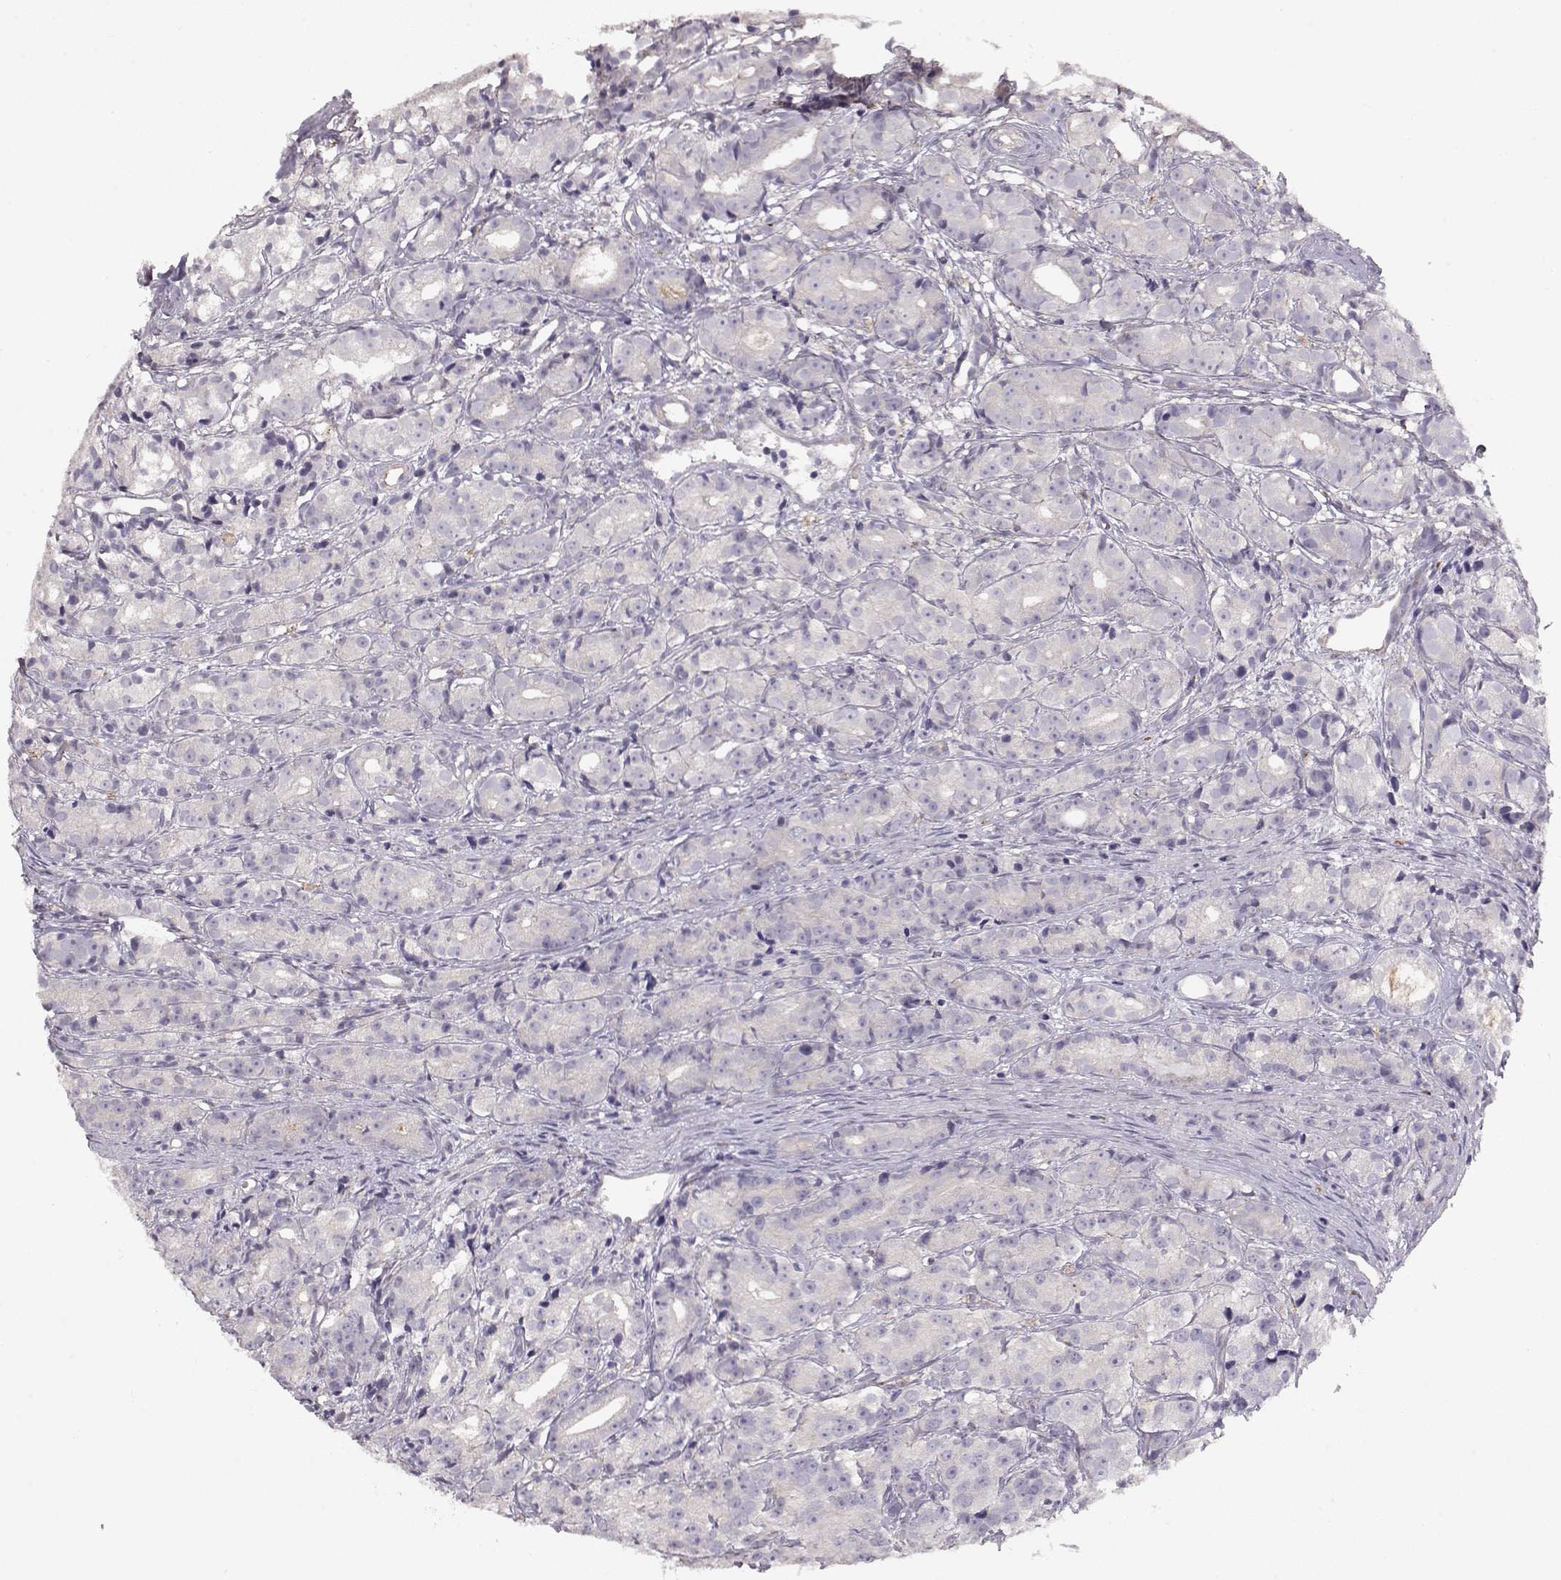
{"staining": {"intensity": "negative", "quantity": "none", "location": "none"}, "tissue": "prostate cancer", "cell_type": "Tumor cells", "image_type": "cancer", "snomed": [{"axis": "morphology", "description": "Adenocarcinoma, Medium grade"}, {"axis": "topography", "description": "Prostate"}], "caption": "Immunohistochemistry histopathology image of human prostate adenocarcinoma (medium-grade) stained for a protein (brown), which exhibits no positivity in tumor cells. Nuclei are stained in blue.", "gene": "ARHGAP8", "patient": {"sex": "male", "age": 74}}